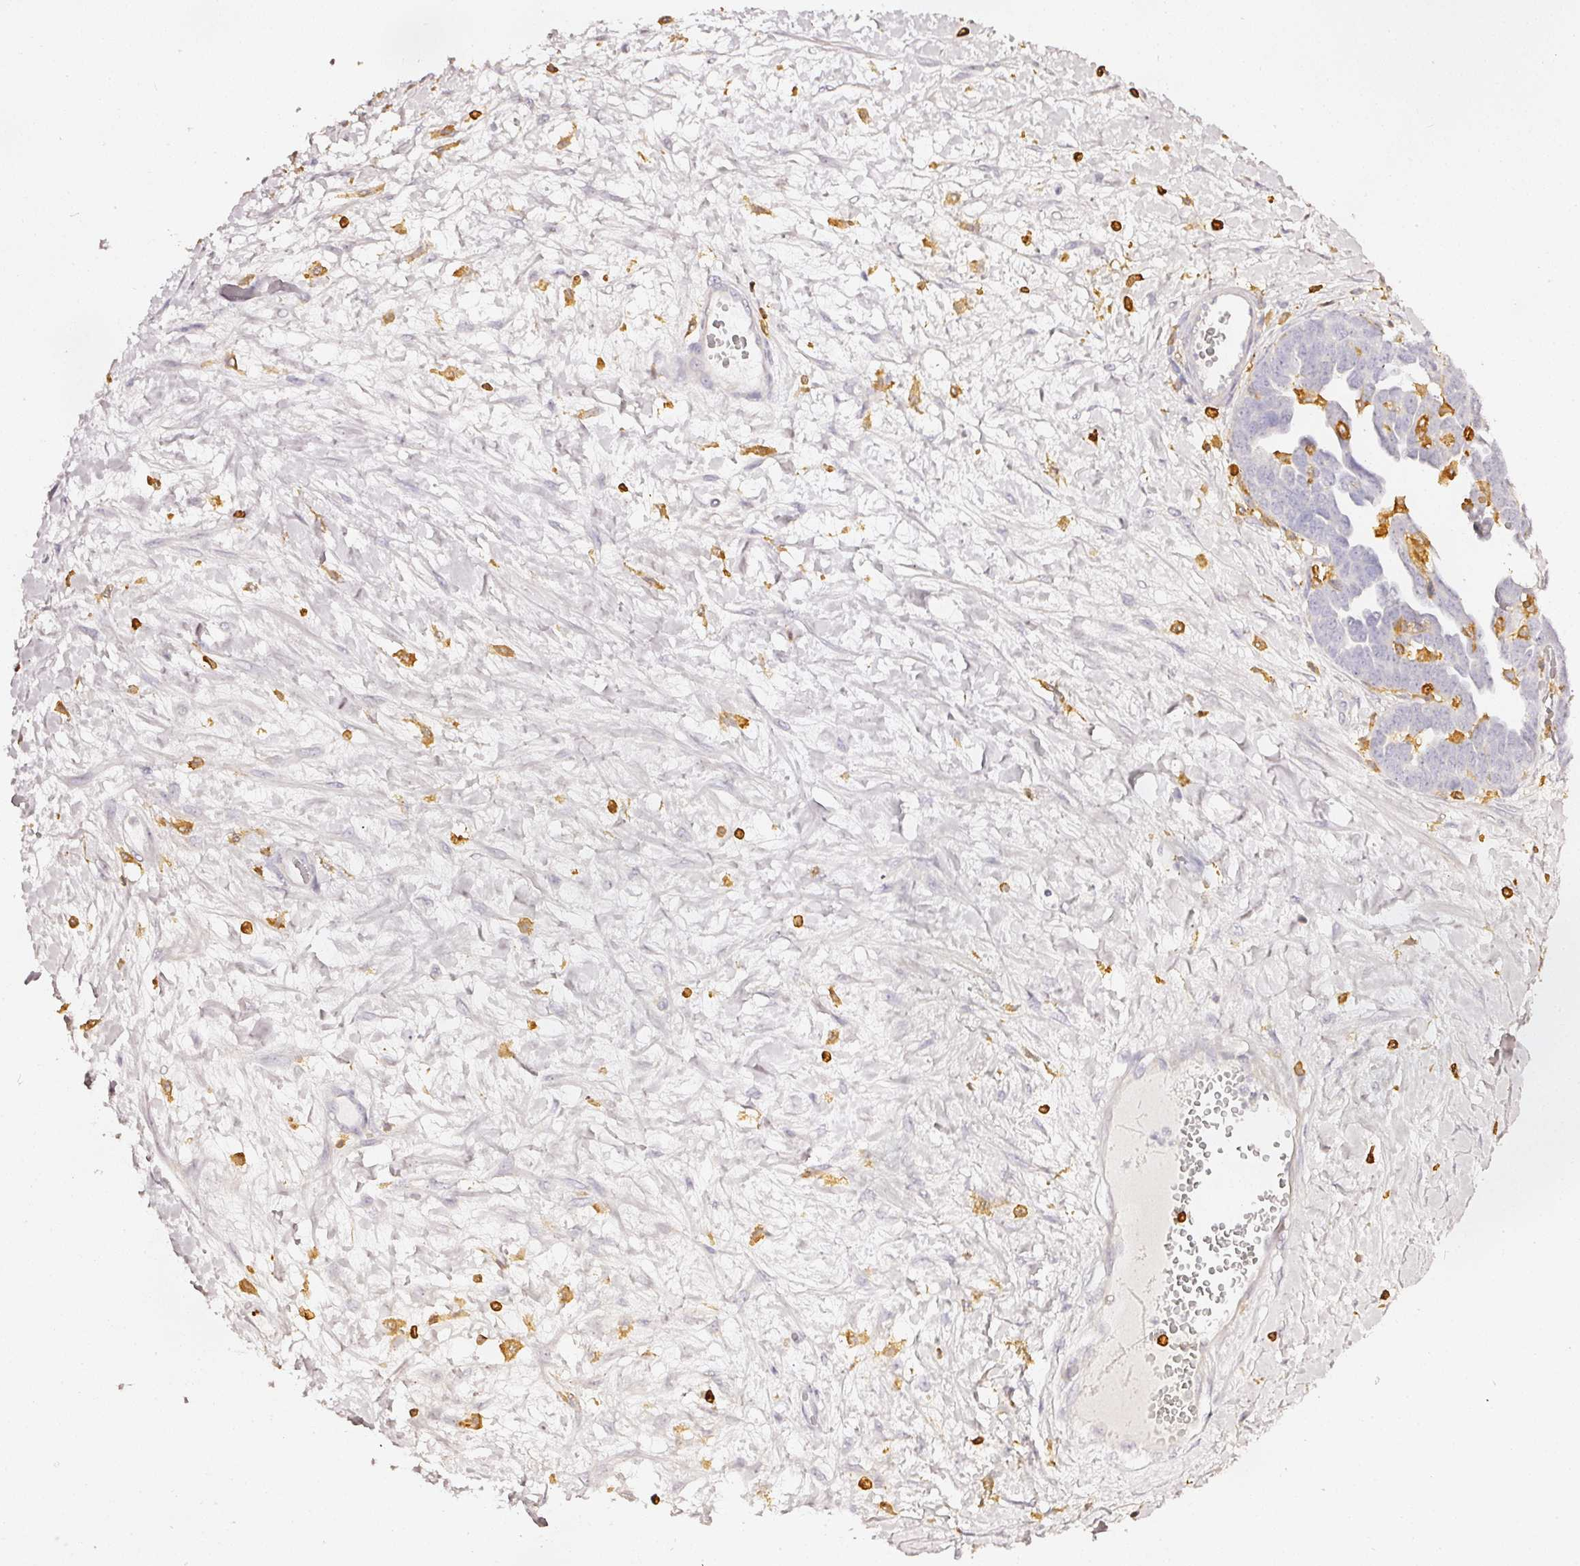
{"staining": {"intensity": "negative", "quantity": "none", "location": "none"}, "tissue": "ovarian cancer", "cell_type": "Tumor cells", "image_type": "cancer", "snomed": [{"axis": "morphology", "description": "Cystadenocarcinoma, serous, NOS"}, {"axis": "topography", "description": "Ovary"}], "caption": "There is no significant staining in tumor cells of serous cystadenocarcinoma (ovarian).", "gene": "EVL", "patient": {"sex": "female", "age": 54}}